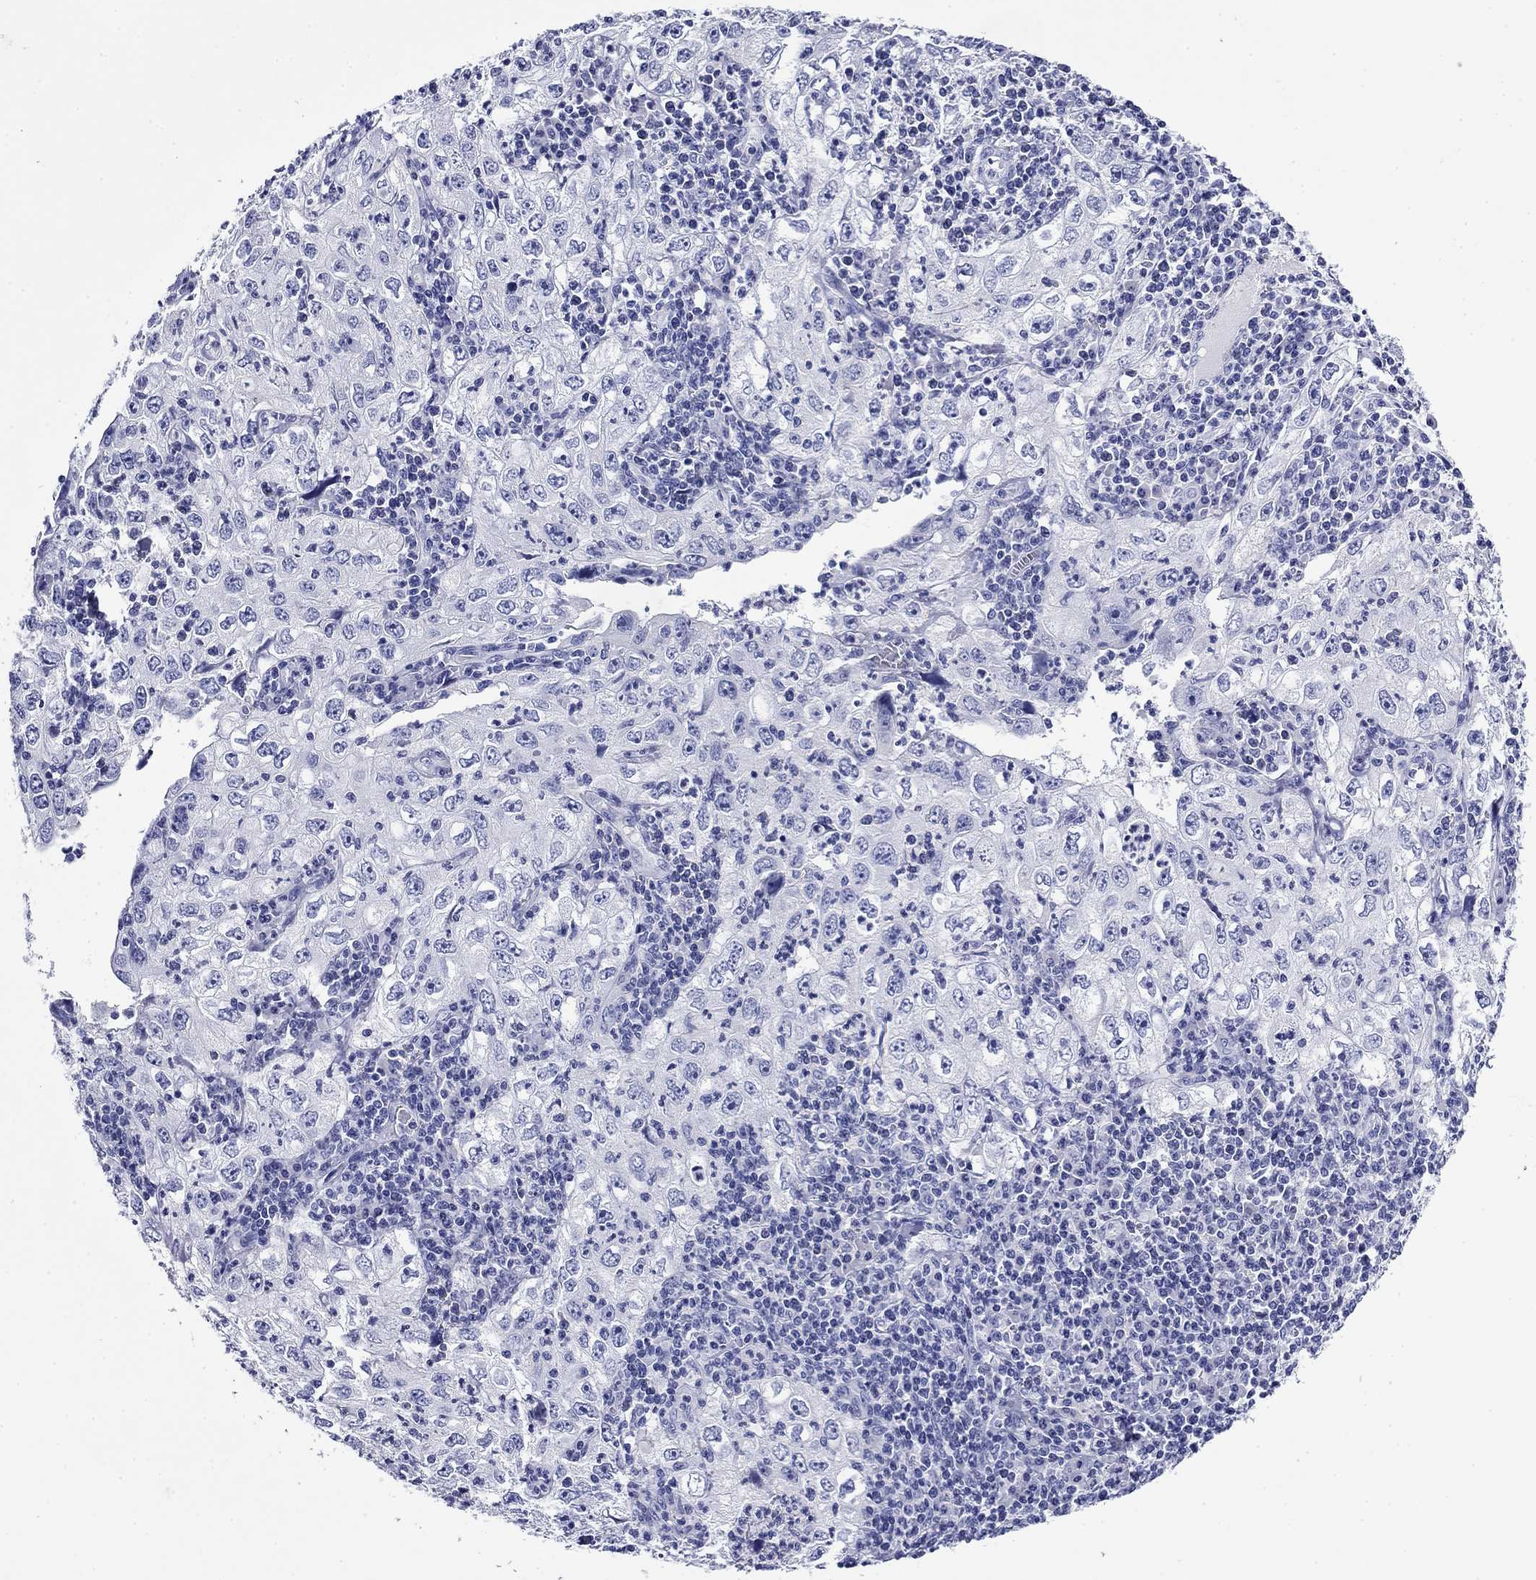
{"staining": {"intensity": "negative", "quantity": "none", "location": "none"}, "tissue": "cervical cancer", "cell_type": "Tumor cells", "image_type": "cancer", "snomed": [{"axis": "morphology", "description": "Squamous cell carcinoma, NOS"}, {"axis": "topography", "description": "Cervix"}], "caption": "A high-resolution photomicrograph shows immunohistochemistry (IHC) staining of cervical cancer, which displays no significant staining in tumor cells.", "gene": "GIP", "patient": {"sex": "female", "age": 24}}